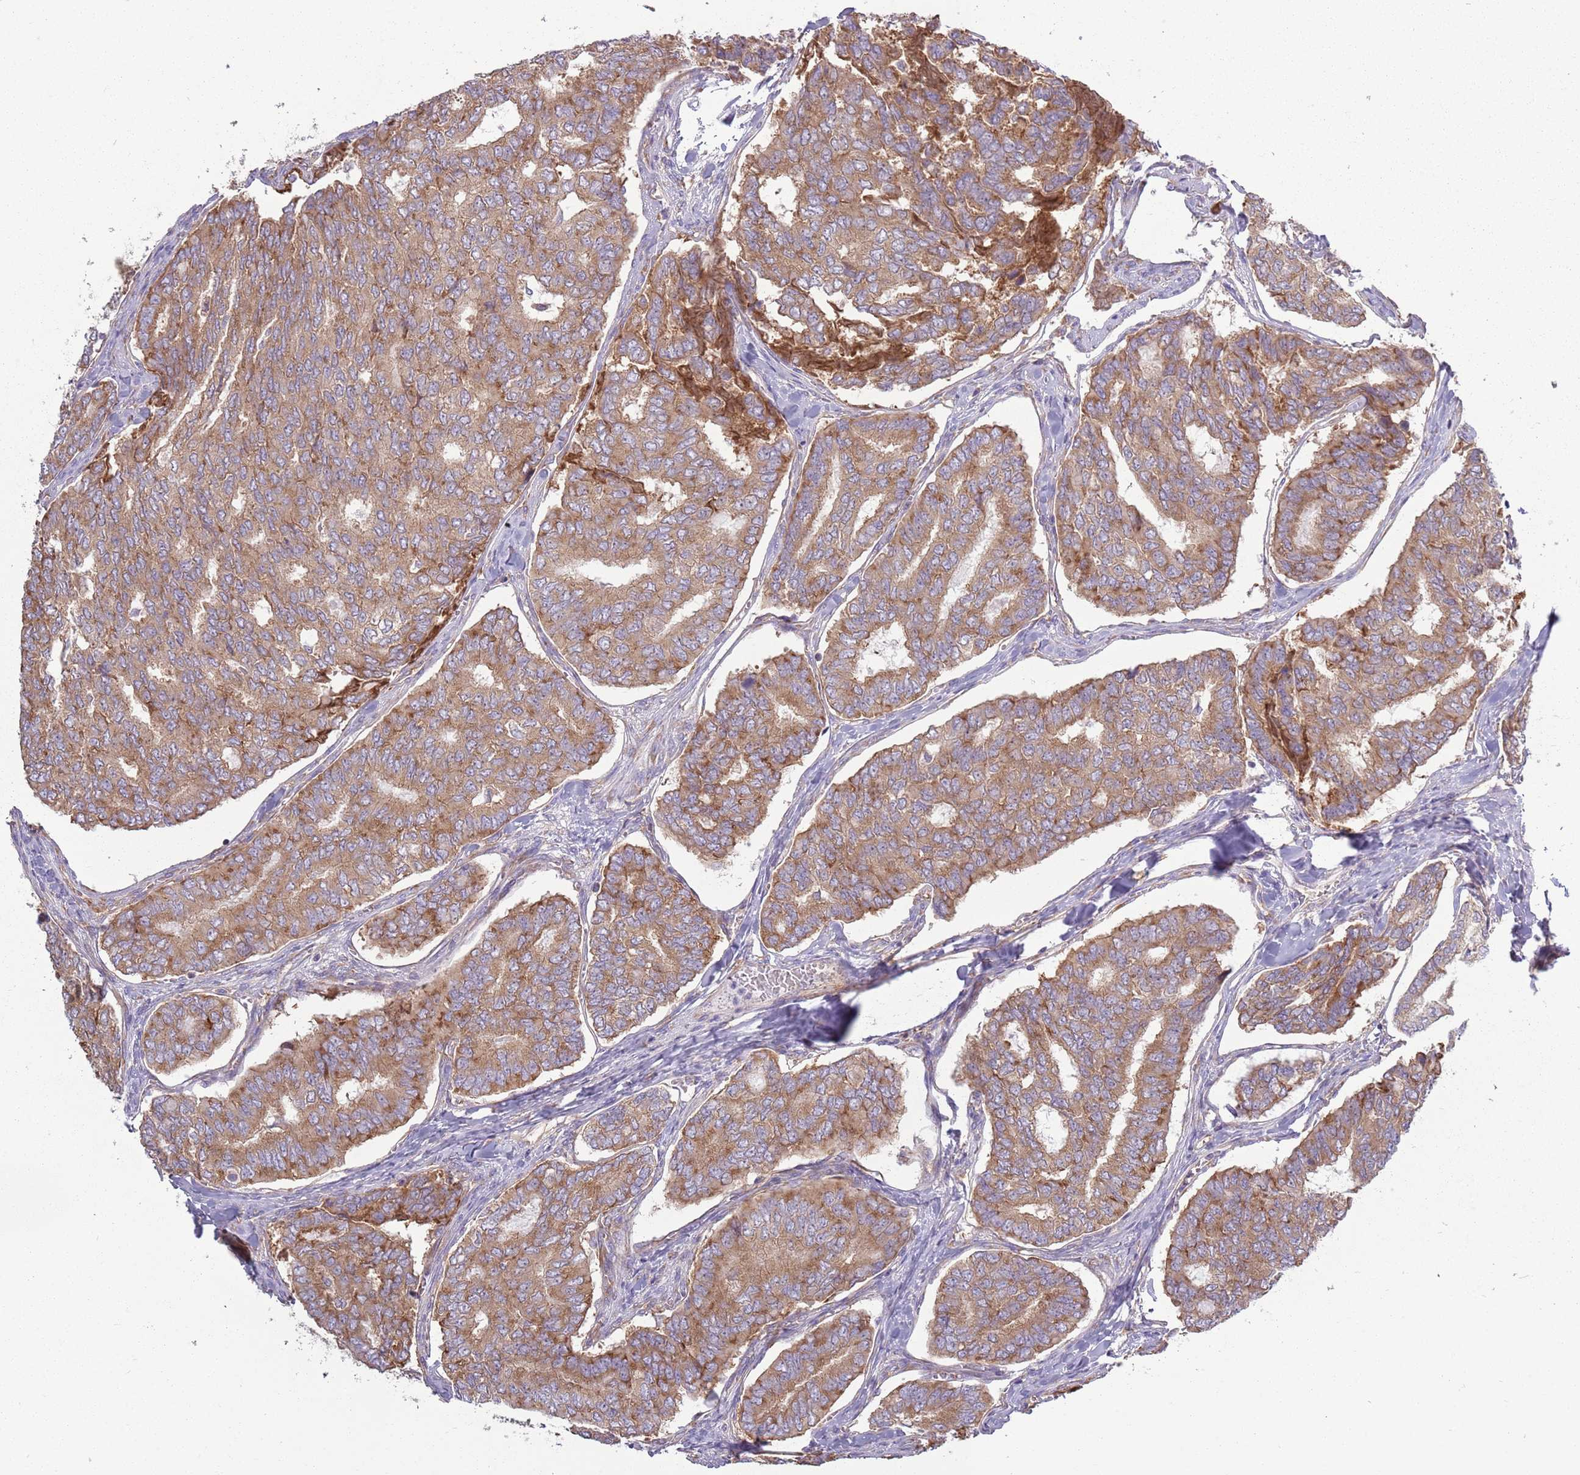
{"staining": {"intensity": "moderate", "quantity": ">75%", "location": "cytoplasmic/membranous"}, "tissue": "thyroid cancer", "cell_type": "Tumor cells", "image_type": "cancer", "snomed": [{"axis": "morphology", "description": "Papillary adenocarcinoma, NOS"}, {"axis": "topography", "description": "Thyroid gland"}], "caption": "Protein staining reveals moderate cytoplasmic/membranous positivity in approximately >75% of tumor cells in papillary adenocarcinoma (thyroid).", "gene": "RPL17-C18orf32", "patient": {"sex": "female", "age": 35}}